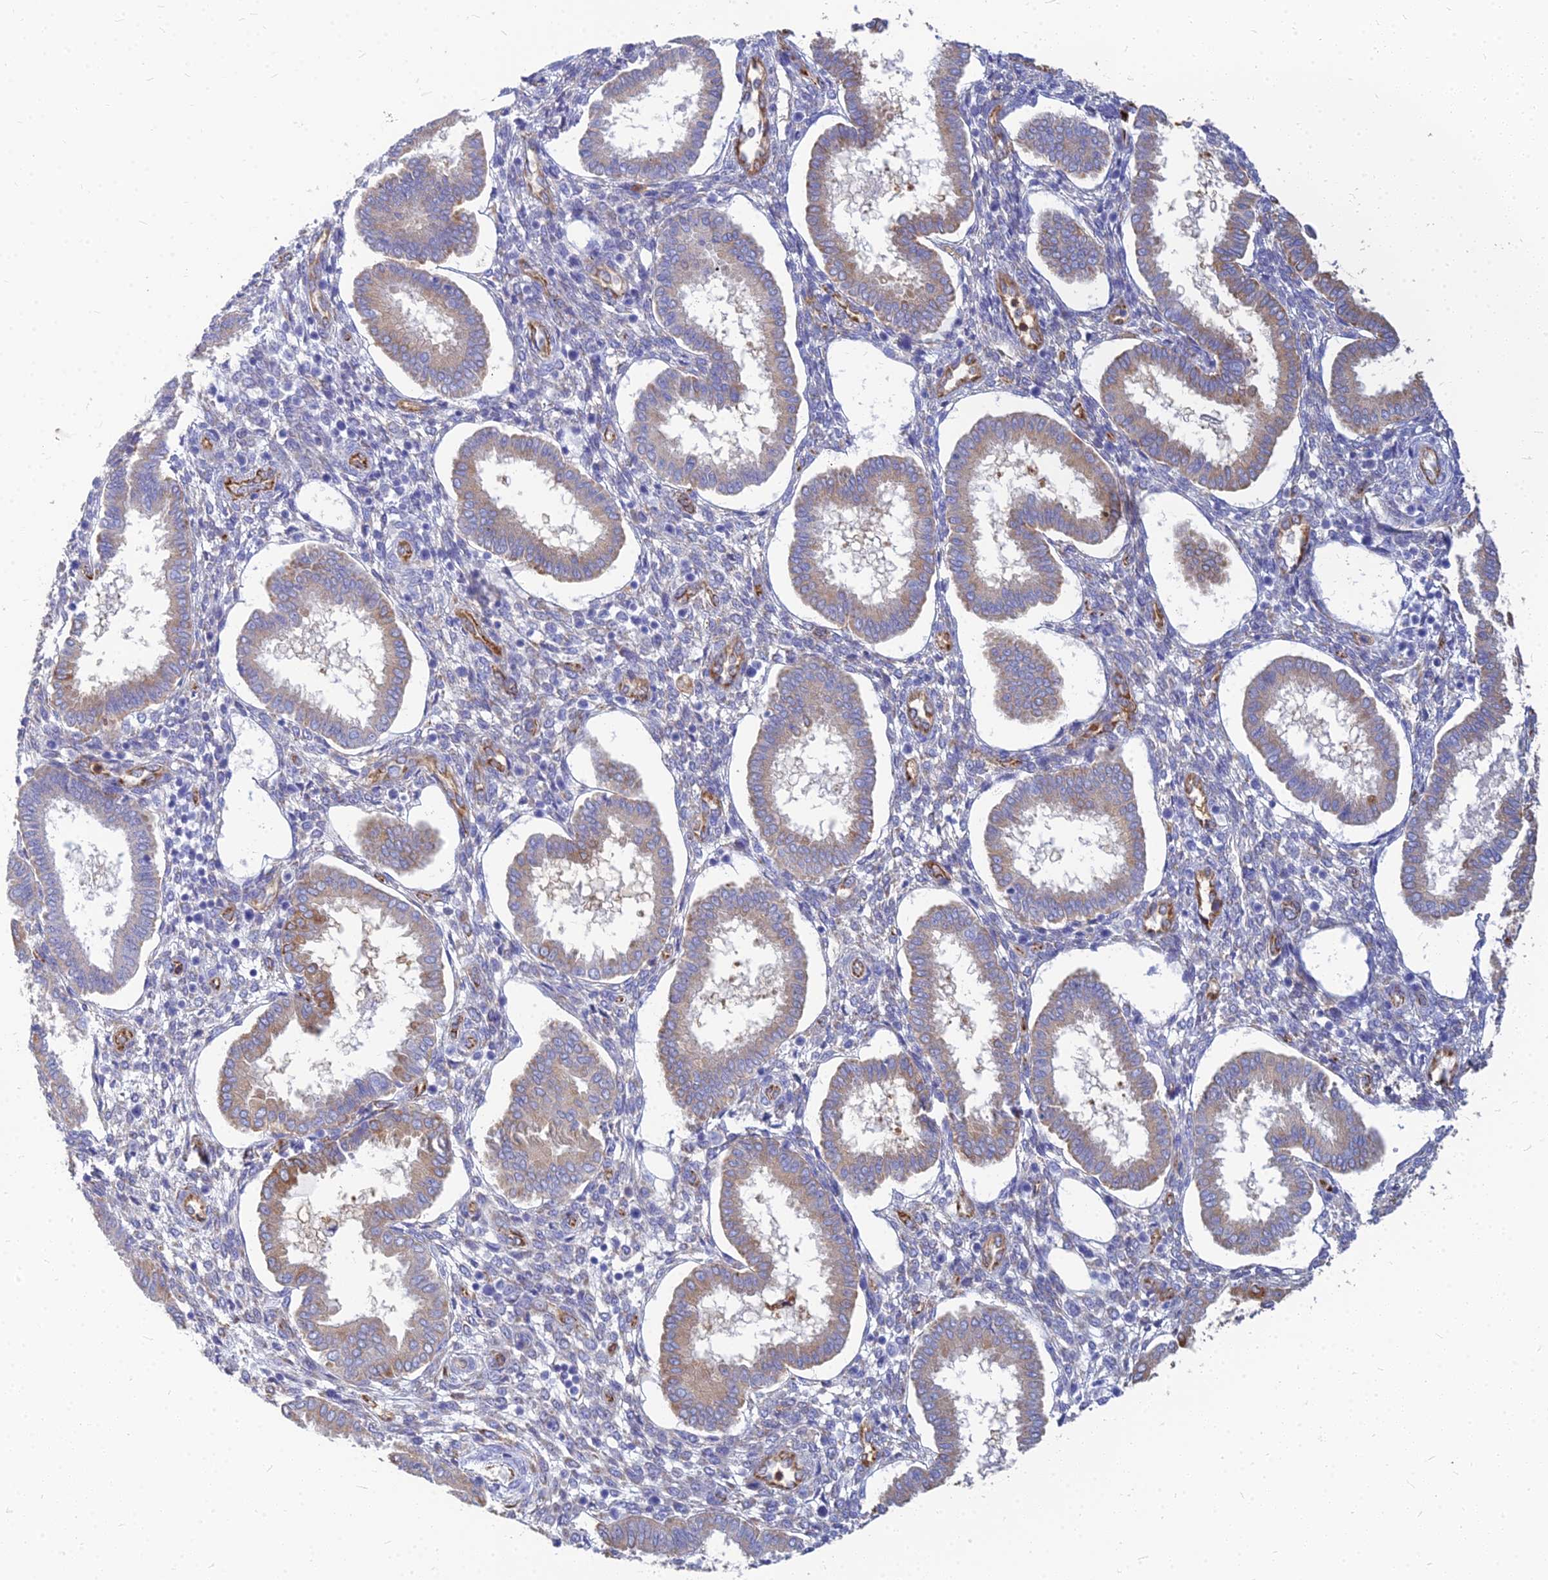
{"staining": {"intensity": "negative", "quantity": "none", "location": "none"}, "tissue": "endometrium", "cell_type": "Cells in endometrial stroma", "image_type": "normal", "snomed": [{"axis": "morphology", "description": "Normal tissue, NOS"}, {"axis": "topography", "description": "Endometrium"}], "caption": "Immunohistochemistry (IHC) histopathology image of normal endometrium stained for a protein (brown), which shows no positivity in cells in endometrial stroma.", "gene": "VAT1", "patient": {"sex": "female", "age": 24}}